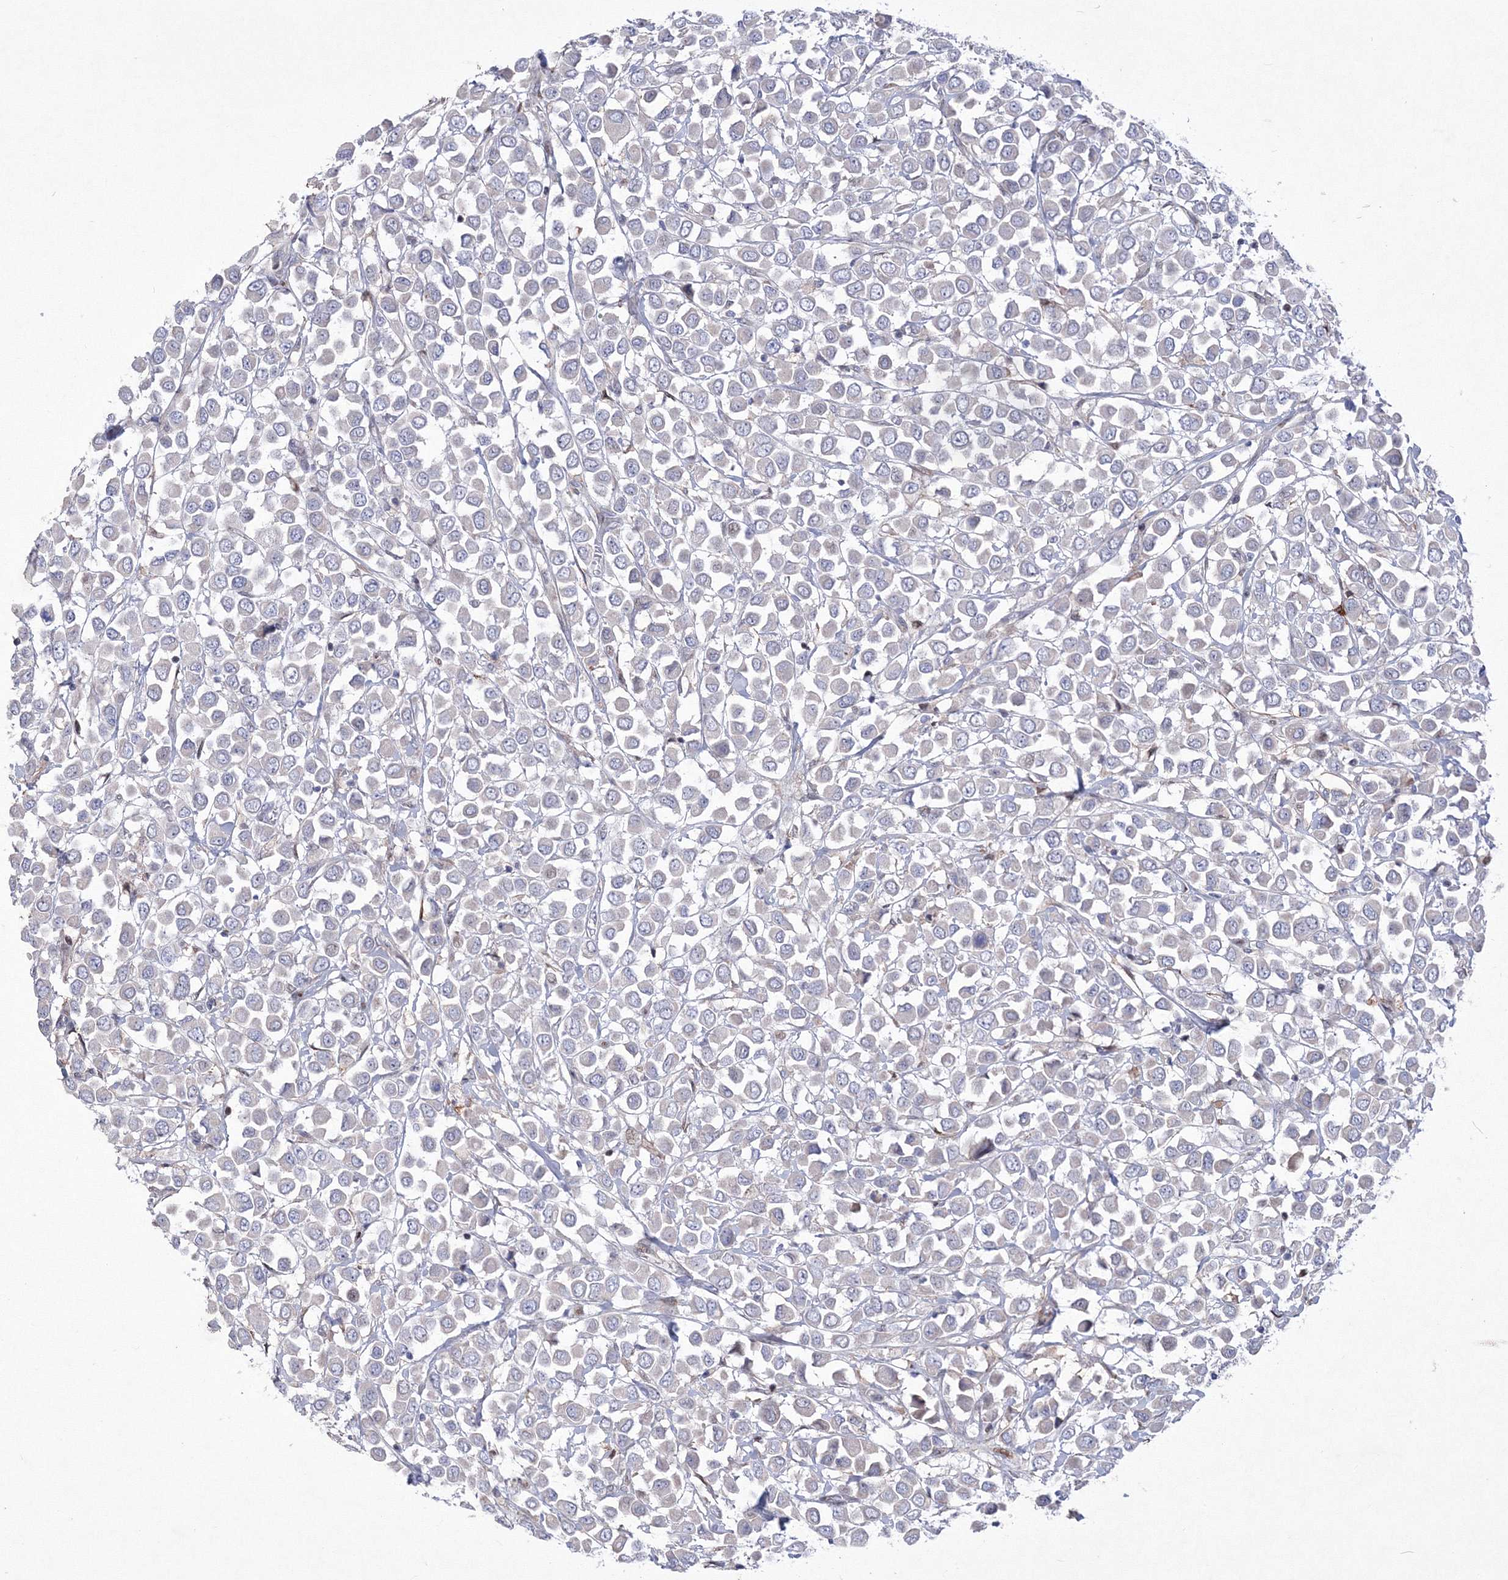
{"staining": {"intensity": "negative", "quantity": "none", "location": "none"}, "tissue": "breast cancer", "cell_type": "Tumor cells", "image_type": "cancer", "snomed": [{"axis": "morphology", "description": "Duct carcinoma"}, {"axis": "topography", "description": "Breast"}], "caption": "Tumor cells show no significant positivity in breast cancer. (DAB immunohistochemistry with hematoxylin counter stain).", "gene": "RNPEPL1", "patient": {"sex": "female", "age": 61}}